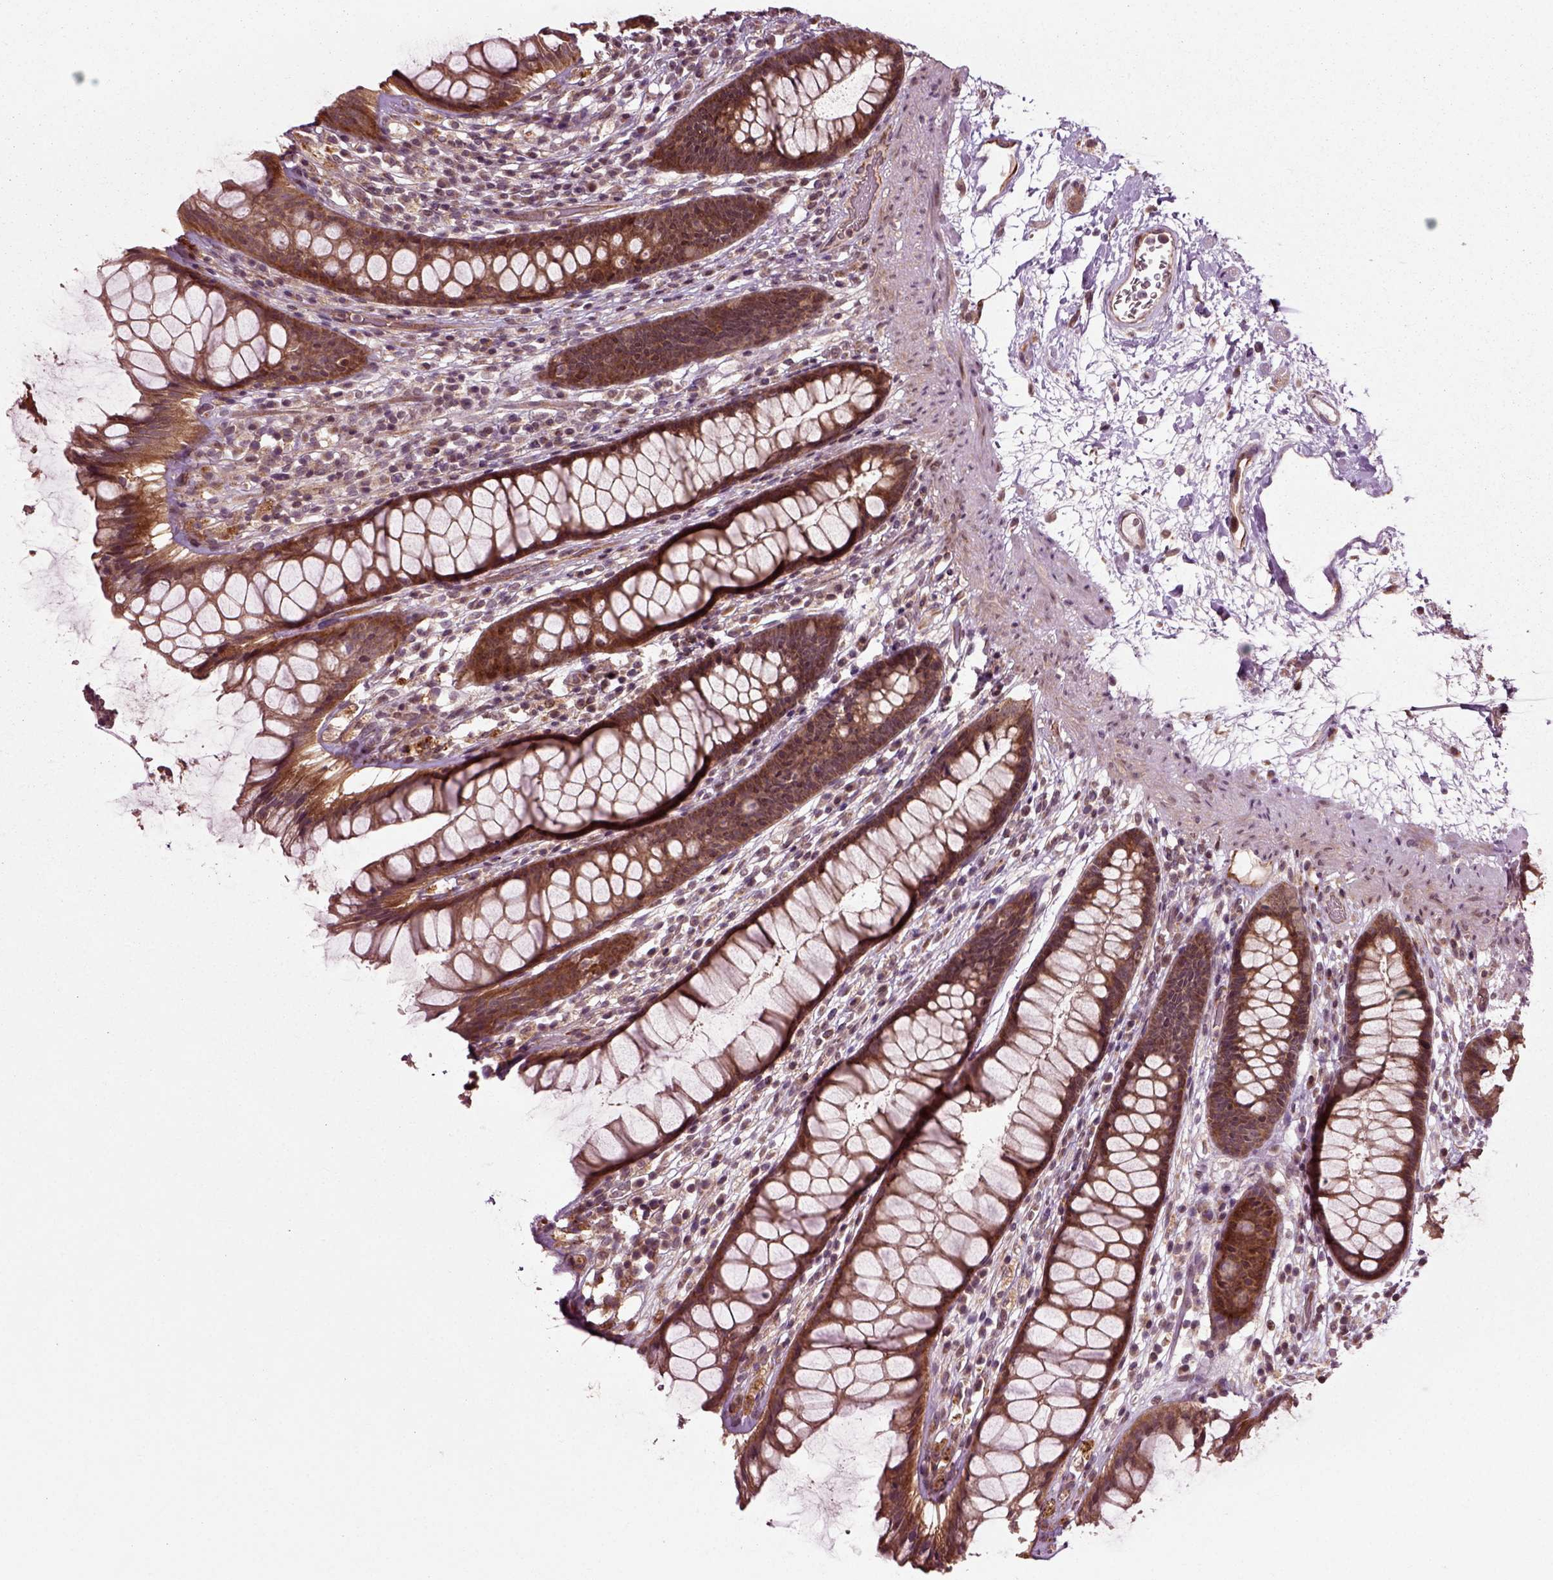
{"staining": {"intensity": "strong", "quantity": ">75%", "location": "cytoplasmic/membranous"}, "tissue": "rectum", "cell_type": "Glandular cells", "image_type": "normal", "snomed": [{"axis": "morphology", "description": "Normal tissue, NOS"}, {"axis": "topography", "description": "Rectum"}], "caption": "Immunohistochemical staining of benign rectum displays strong cytoplasmic/membranous protein staining in approximately >75% of glandular cells.", "gene": "PLCD3", "patient": {"sex": "male", "age": 72}}